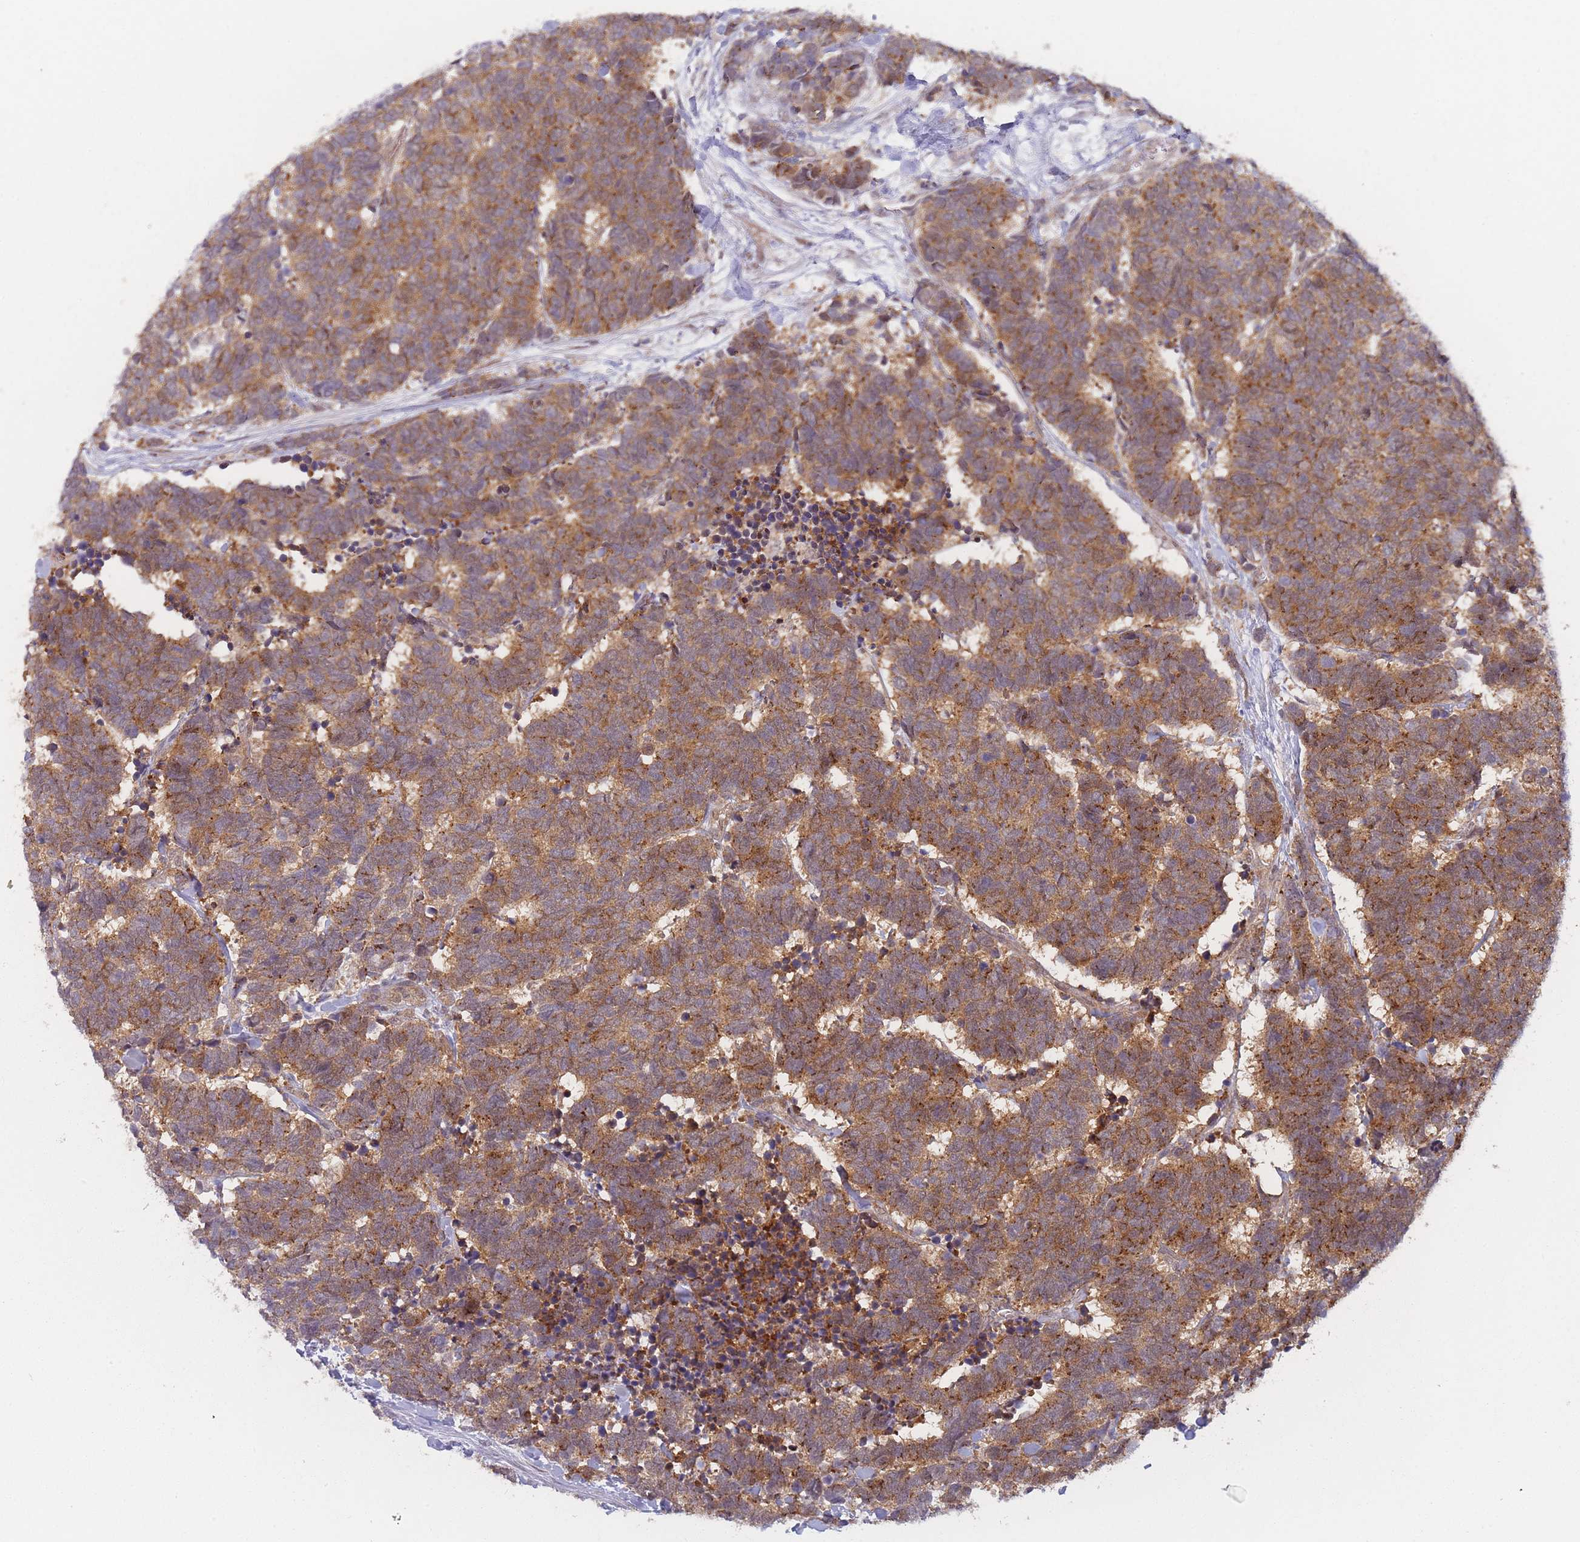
{"staining": {"intensity": "moderate", "quantity": ">75%", "location": "cytoplasmic/membranous"}, "tissue": "carcinoid", "cell_type": "Tumor cells", "image_type": "cancer", "snomed": [{"axis": "morphology", "description": "Carcinoma, NOS"}, {"axis": "morphology", "description": "Carcinoid, malignant, NOS"}, {"axis": "topography", "description": "Urinary bladder"}], "caption": "This histopathology image reveals immunohistochemistry staining of human malignant carcinoid, with medium moderate cytoplasmic/membranous positivity in about >75% of tumor cells.", "gene": "MRI1", "patient": {"sex": "male", "age": 57}}